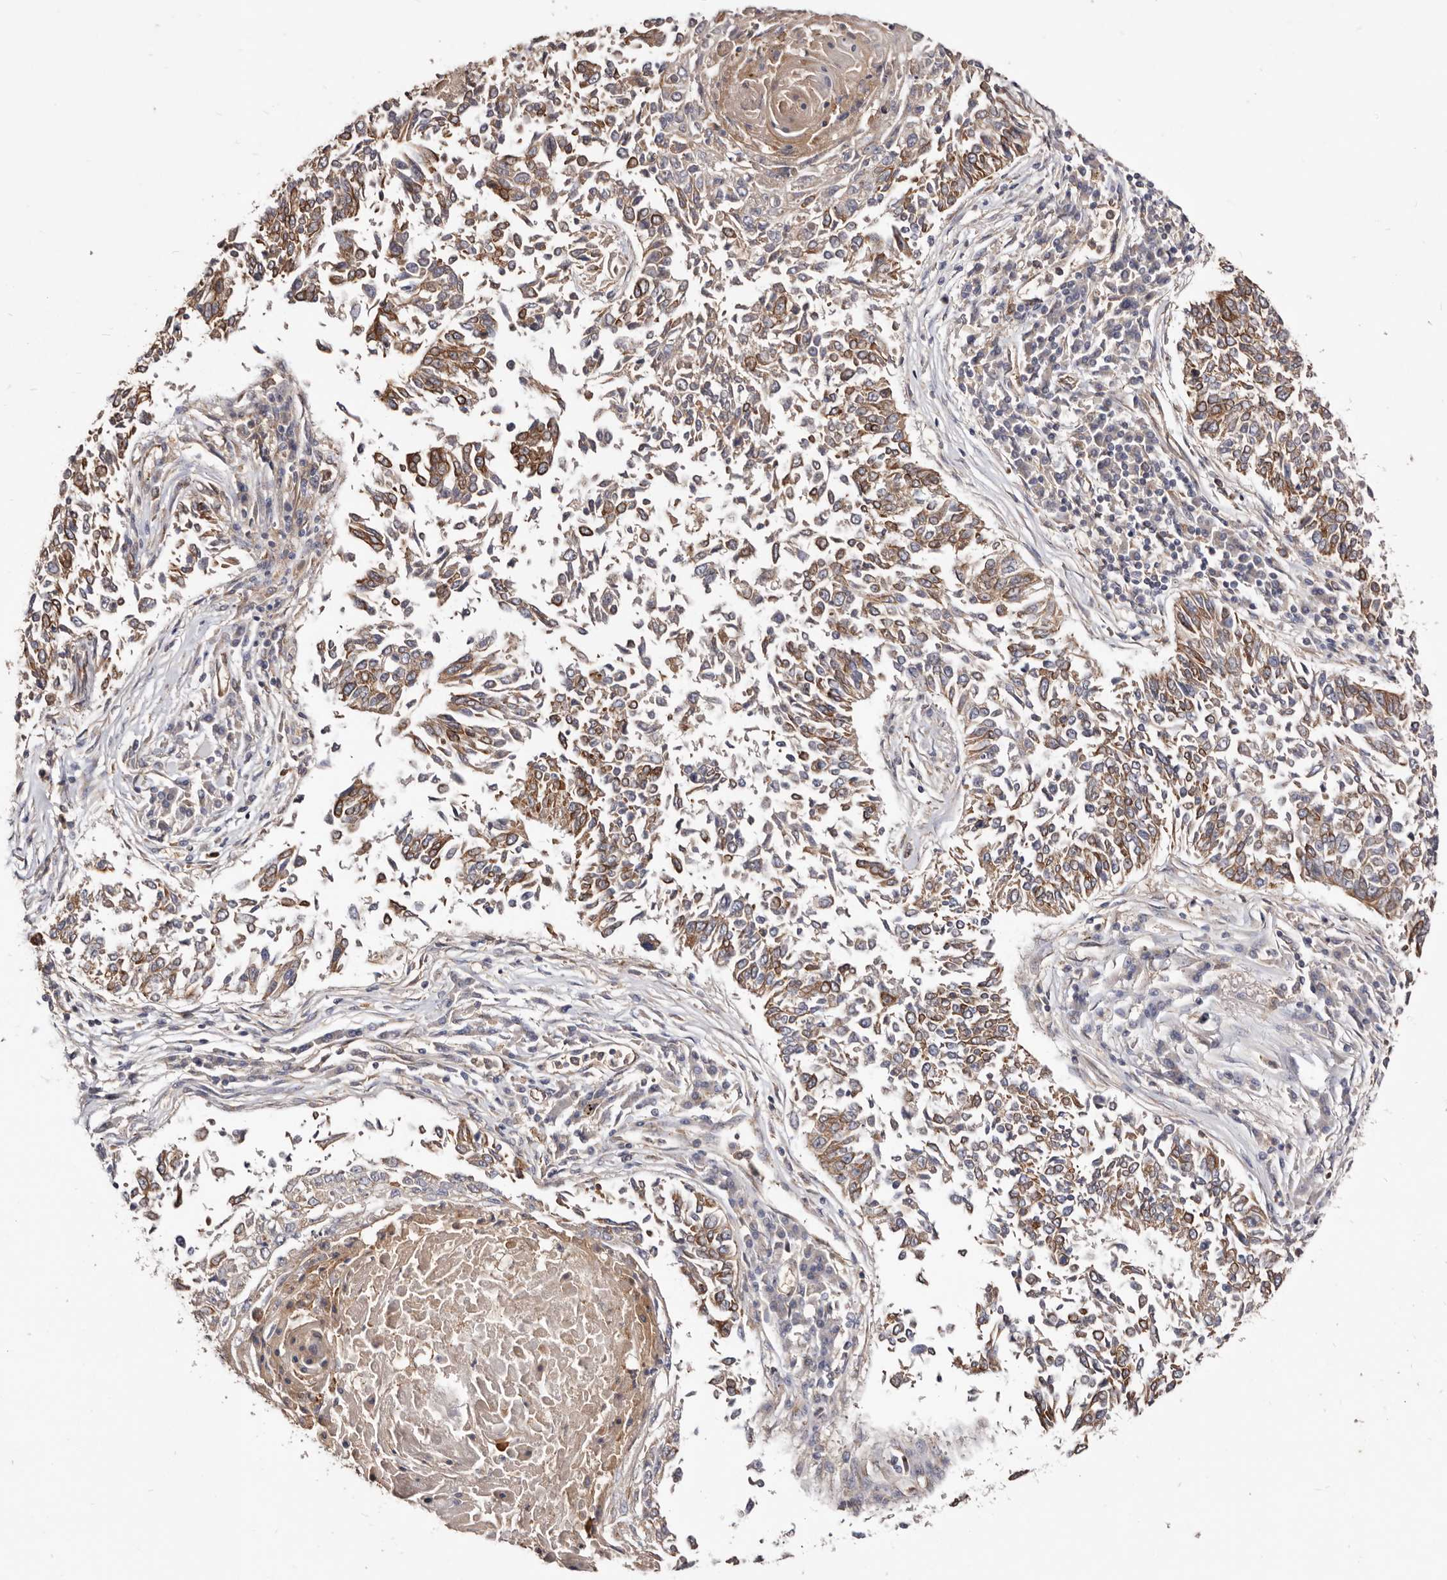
{"staining": {"intensity": "moderate", "quantity": ">75%", "location": "cytoplasmic/membranous"}, "tissue": "lung cancer", "cell_type": "Tumor cells", "image_type": "cancer", "snomed": [{"axis": "morphology", "description": "Normal tissue, NOS"}, {"axis": "morphology", "description": "Squamous cell carcinoma, NOS"}, {"axis": "topography", "description": "Cartilage tissue"}, {"axis": "topography", "description": "Bronchus"}, {"axis": "topography", "description": "Lung"}, {"axis": "topography", "description": "Peripheral nerve tissue"}], "caption": "An immunohistochemistry photomicrograph of tumor tissue is shown. Protein staining in brown highlights moderate cytoplasmic/membranous positivity in lung squamous cell carcinoma within tumor cells.", "gene": "LRRC25", "patient": {"sex": "female", "age": 49}}